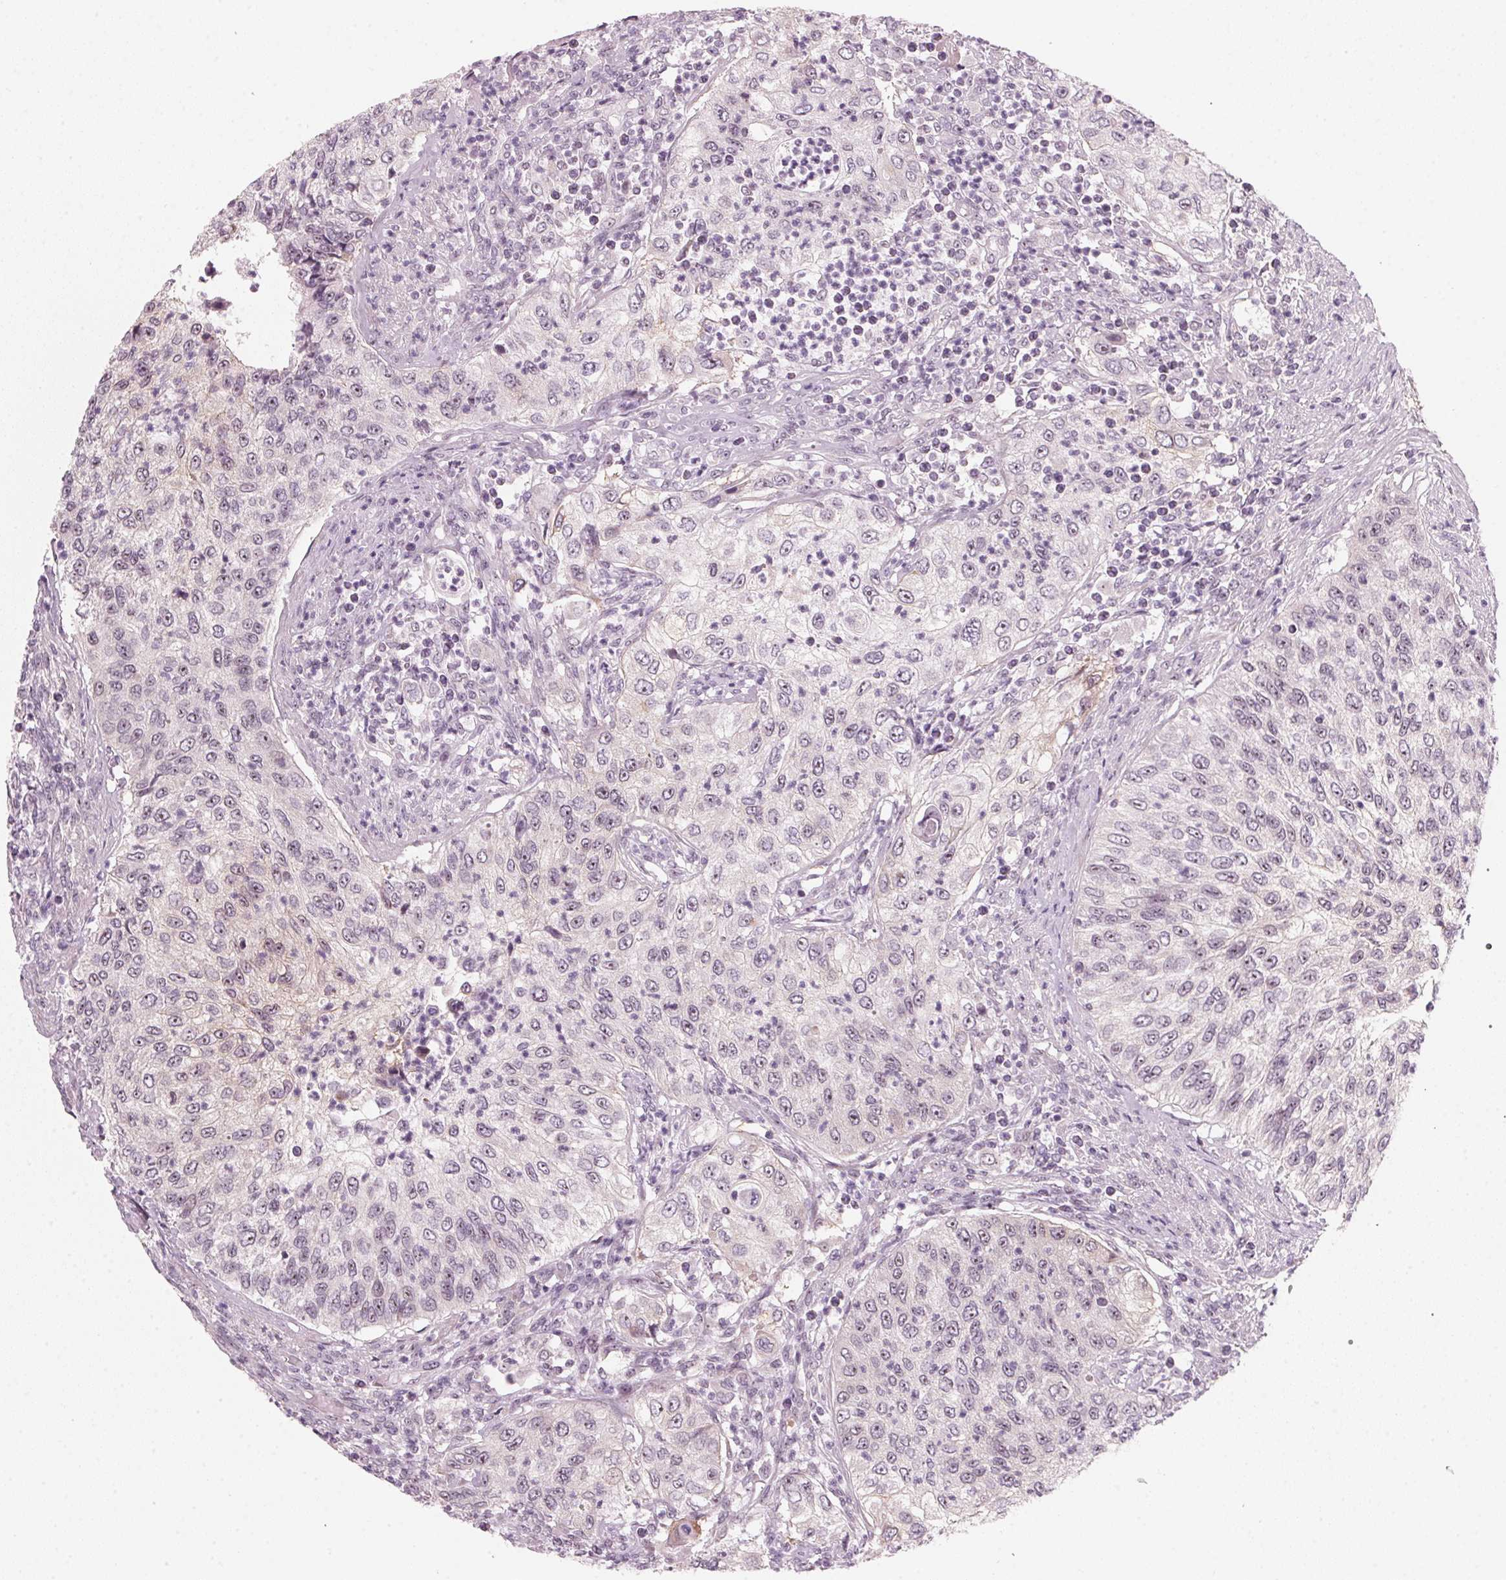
{"staining": {"intensity": "weak", "quantity": "<25%", "location": "cytoplasmic/membranous,nuclear"}, "tissue": "urothelial cancer", "cell_type": "Tumor cells", "image_type": "cancer", "snomed": [{"axis": "morphology", "description": "Urothelial carcinoma, High grade"}, {"axis": "topography", "description": "Urinary bladder"}], "caption": "This is an immunohistochemistry (IHC) image of human urothelial carcinoma (high-grade). There is no positivity in tumor cells.", "gene": "DNTTIP2", "patient": {"sex": "female", "age": 60}}